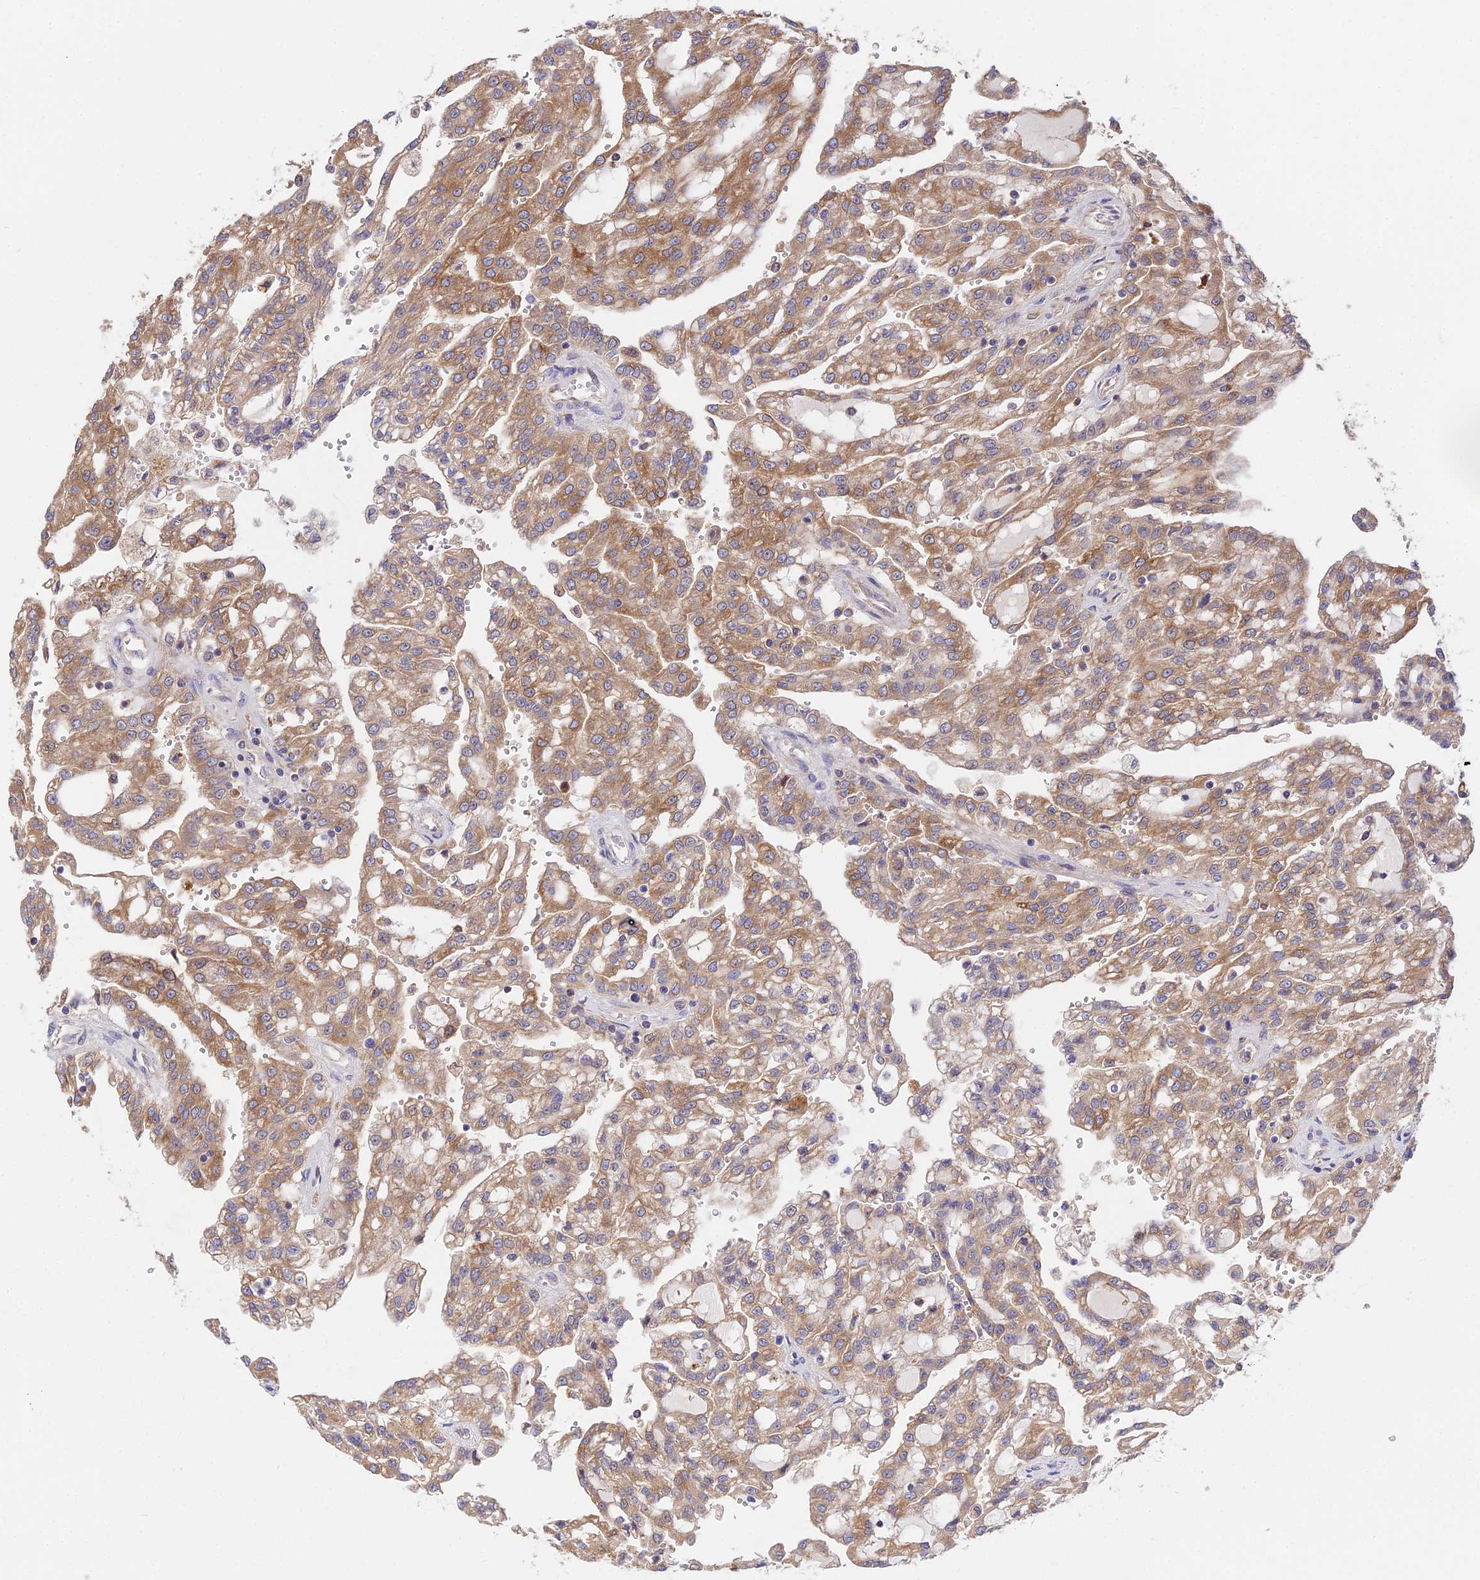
{"staining": {"intensity": "moderate", "quantity": ">75%", "location": "cytoplasmic/membranous"}, "tissue": "renal cancer", "cell_type": "Tumor cells", "image_type": "cancer", "snomed": [{"axis": "morphology", "description": "Adenocarcinoma, NOS"}, {"axis": "topography", "description": "Kidney"}], "caption": "IHC (DAB) staining of human renal cancer (adenocarcinoma) reveals moderate cytoplasmic/membranous protein positivity in approximately >75% of tumor cells. (IHC, brightfield microscopy, high magnification).", "gene": "CDC37L1", "patient": {"sex": "male", "age": 63}}